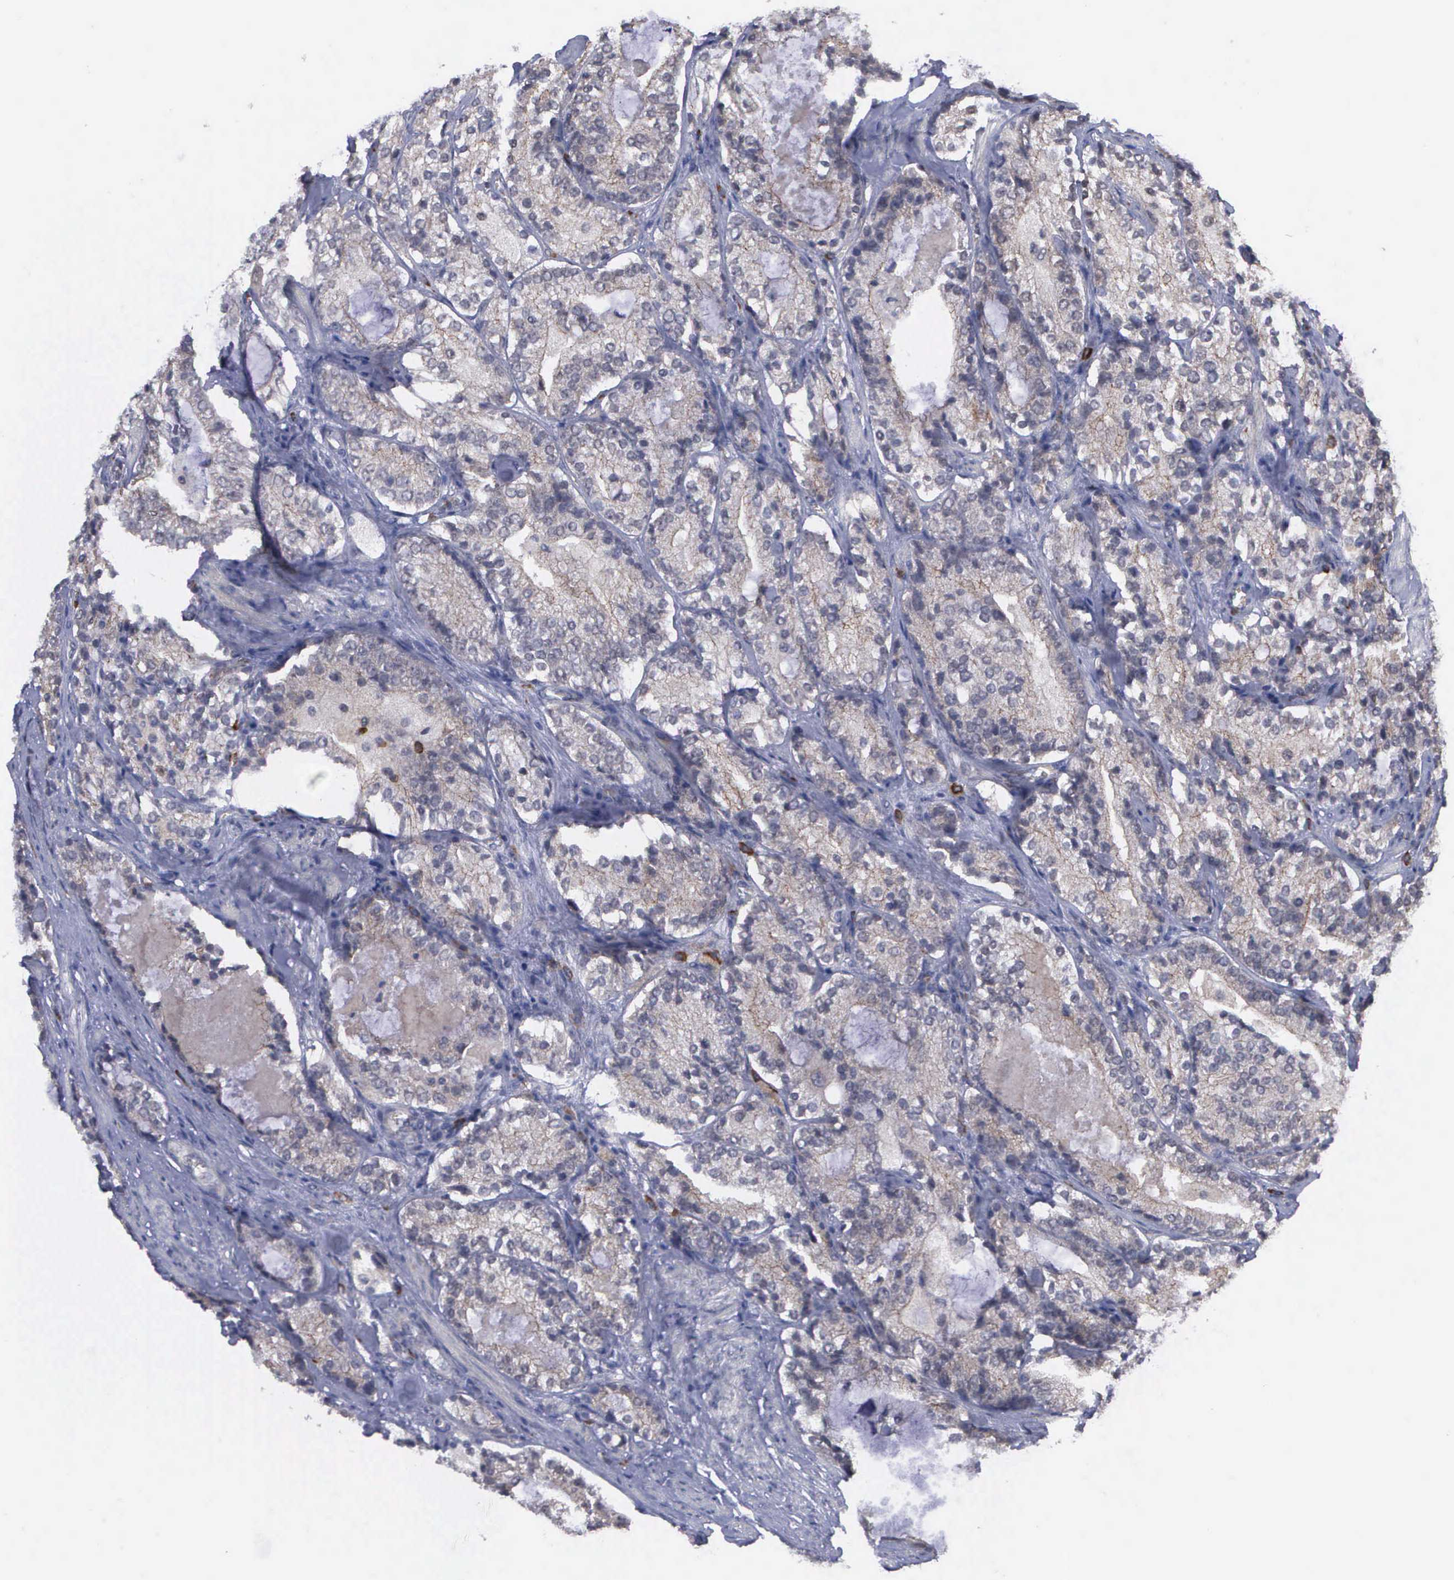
{"staining": {"intensity": "weak", "quantity": "25%-75%", "location": "cytoplasmic/membranous"}, "tissue": "prostate cancer", "cell_type": "Tumor cells", "image_type": "cancer", "snomed": [{"axis": "morphology", "description": "Adenocarcinoma, High grade"}, {"axis": "topography", "description": "Prostate"}], "caption": "Prostate cancer was stained to show a protein in brown. There is low levels of weak cytoplasmic/membranous staining in about 25%-75% of tumor cells. (Brightfield microscopy of DAB IHC at high magnification).", "gene": "MAP3K9", "patient": {"sex": "male", "age": 63}}